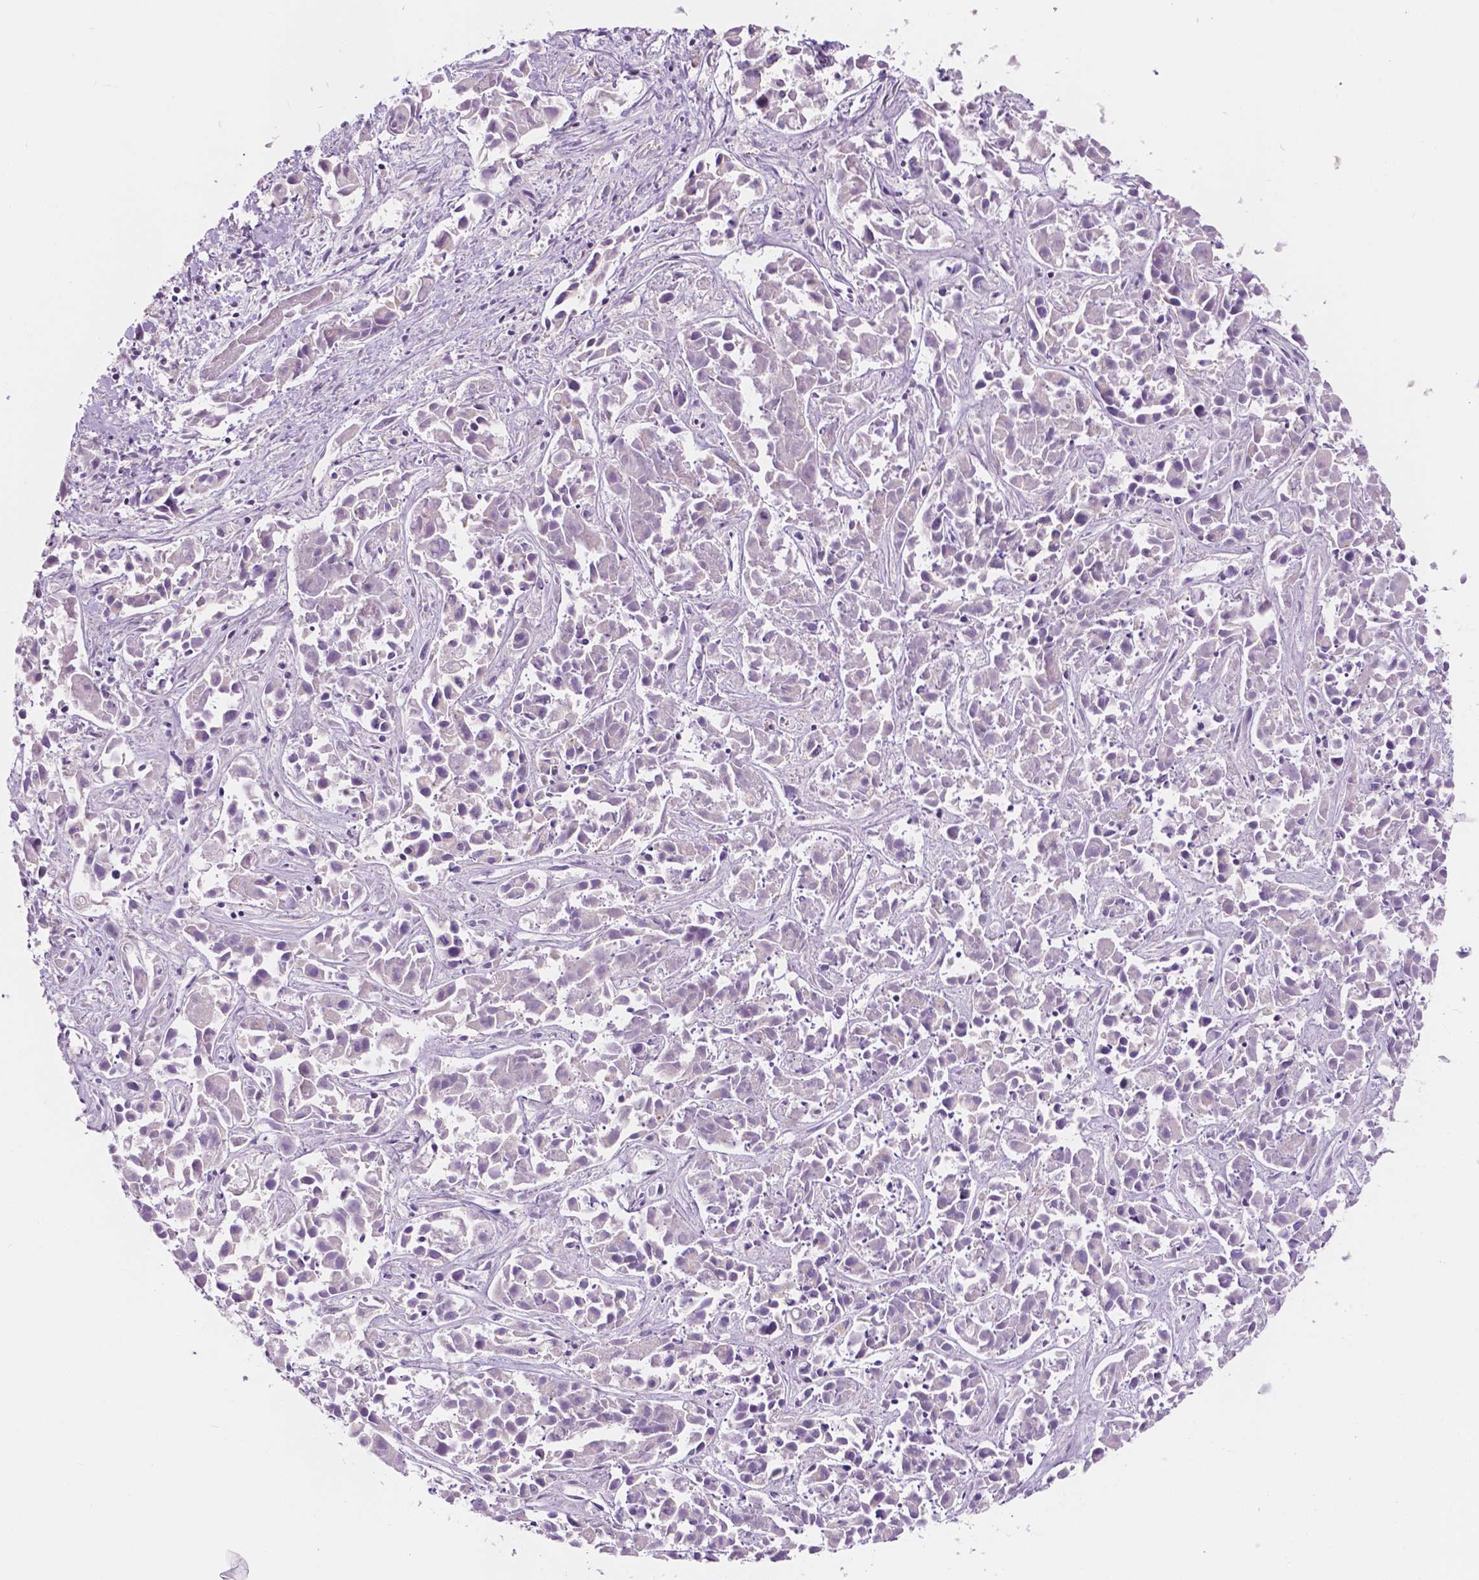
{"staining": {"intensity": "negative", "quantity": "none", "location": "none"}, "tissue": "liver cancer", "cell_type": "Tumor cells", "image_type": "cancer", "snomed": [{"axis": "morphology", "description": "Cholangiocarcinoma"}, {"axis": "topography", "description": "Liver"}], "caption": "Immunohistochemical staining of human liver cancer exhibits no significant expression in tumor cells. (Immunohistochemistry, brightfield microscopy, high magnification).", "gene": "SIRT2", "patient": {"sex": "female", "age": 81}}